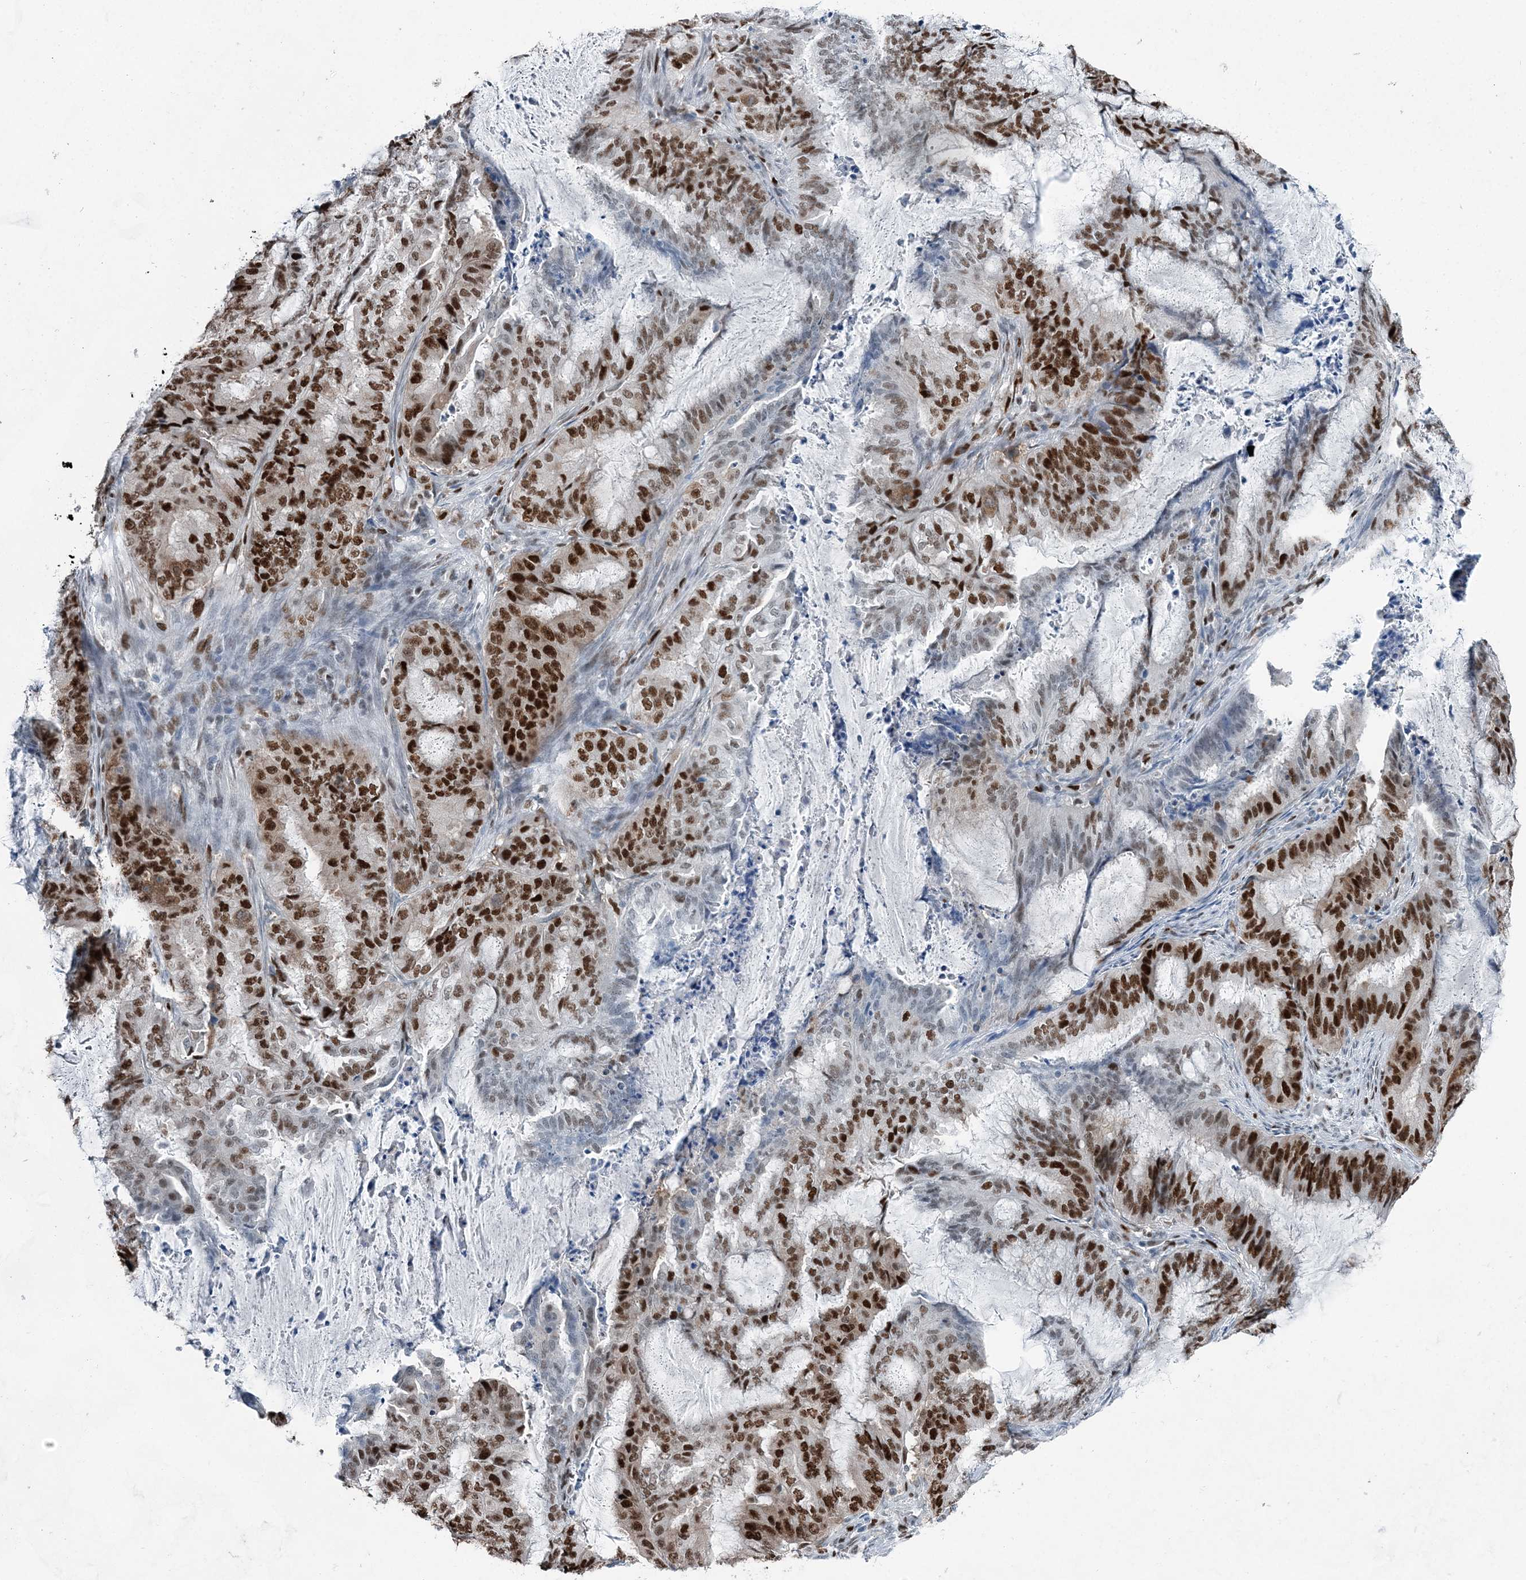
{"staining": {"intensity": "strong", "quantity": "25%-75%", "location": "nuclear"}, "tissue": "endometrial cancer", "cell_type": "Tumor cells", "image_type": "cancer", "snomed": [{"axis": "morphology", "description": "Adenocarcinoma, NOS"}, {"axis": "topography", "description": "Endometrium"}], "caption": "IHC micrograph of human adenocarcinoma (endometrial) stained for a protein (brown), which reveals high levels of strong nuclear staining in about 25%-75% of tumor cells.", "gene": "HAT1", "patient": {"sex": "female", "age": 51}}